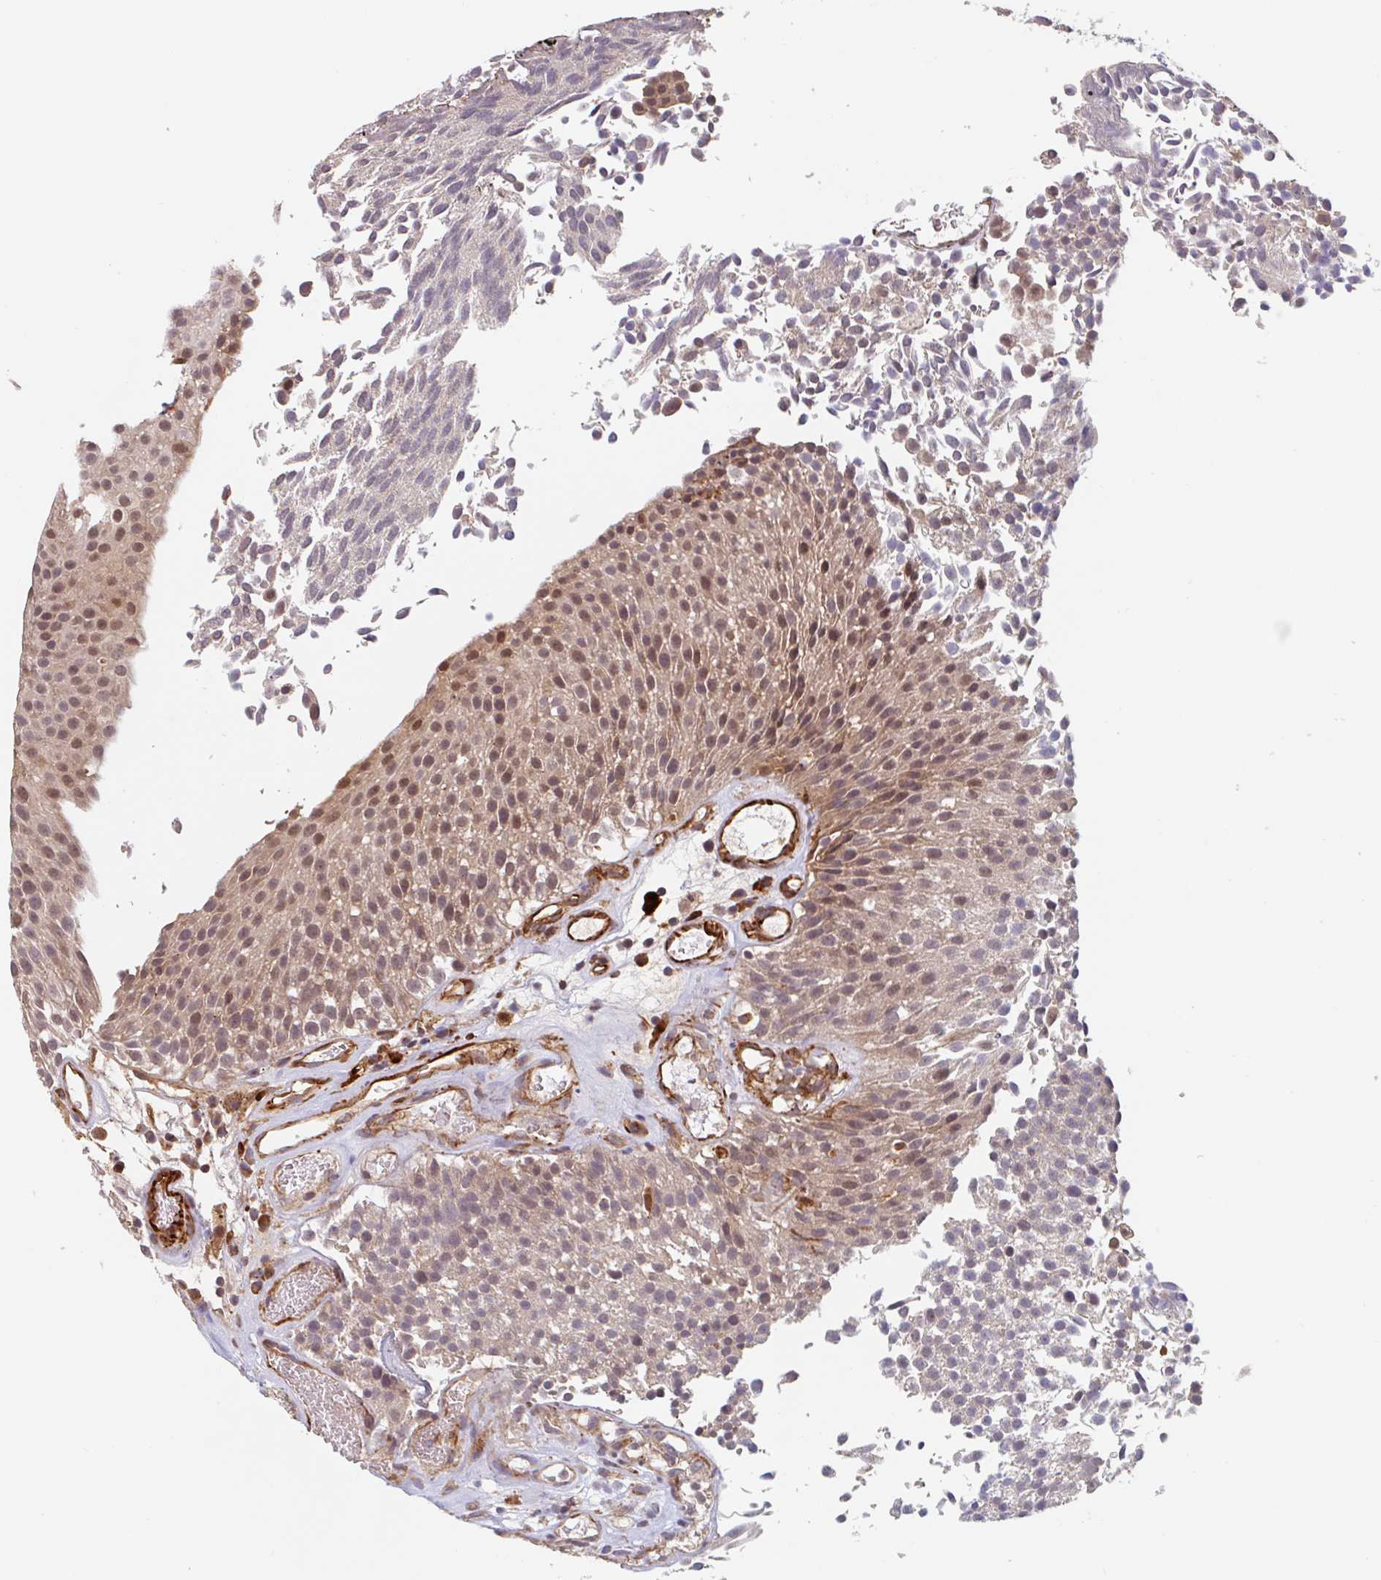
{"staining": {"intensity": "moderate", "quantity": ">75%", "location": "nuclear"}, "tissue": "urothelial cancer", "cell_type": "Tumor cells", "image_type": "cancer", "snomed": [{"axis": "morphology", "description": "Urothelial carcinoma, Low grade"}, {"axis": "topography", "description": "Urinary bladder"}], "caption": "Urothelial cancer stained with DAB IHC reveals medium levels of moderate nuclear expression in approximately >75% of tumor cells. (DAB (3,3'-diaminobenzidine) = brown stain, brightfield microscopy at high magnification).", "gene": "NUB1", "patient": {"sex": "female", "age": 79}}